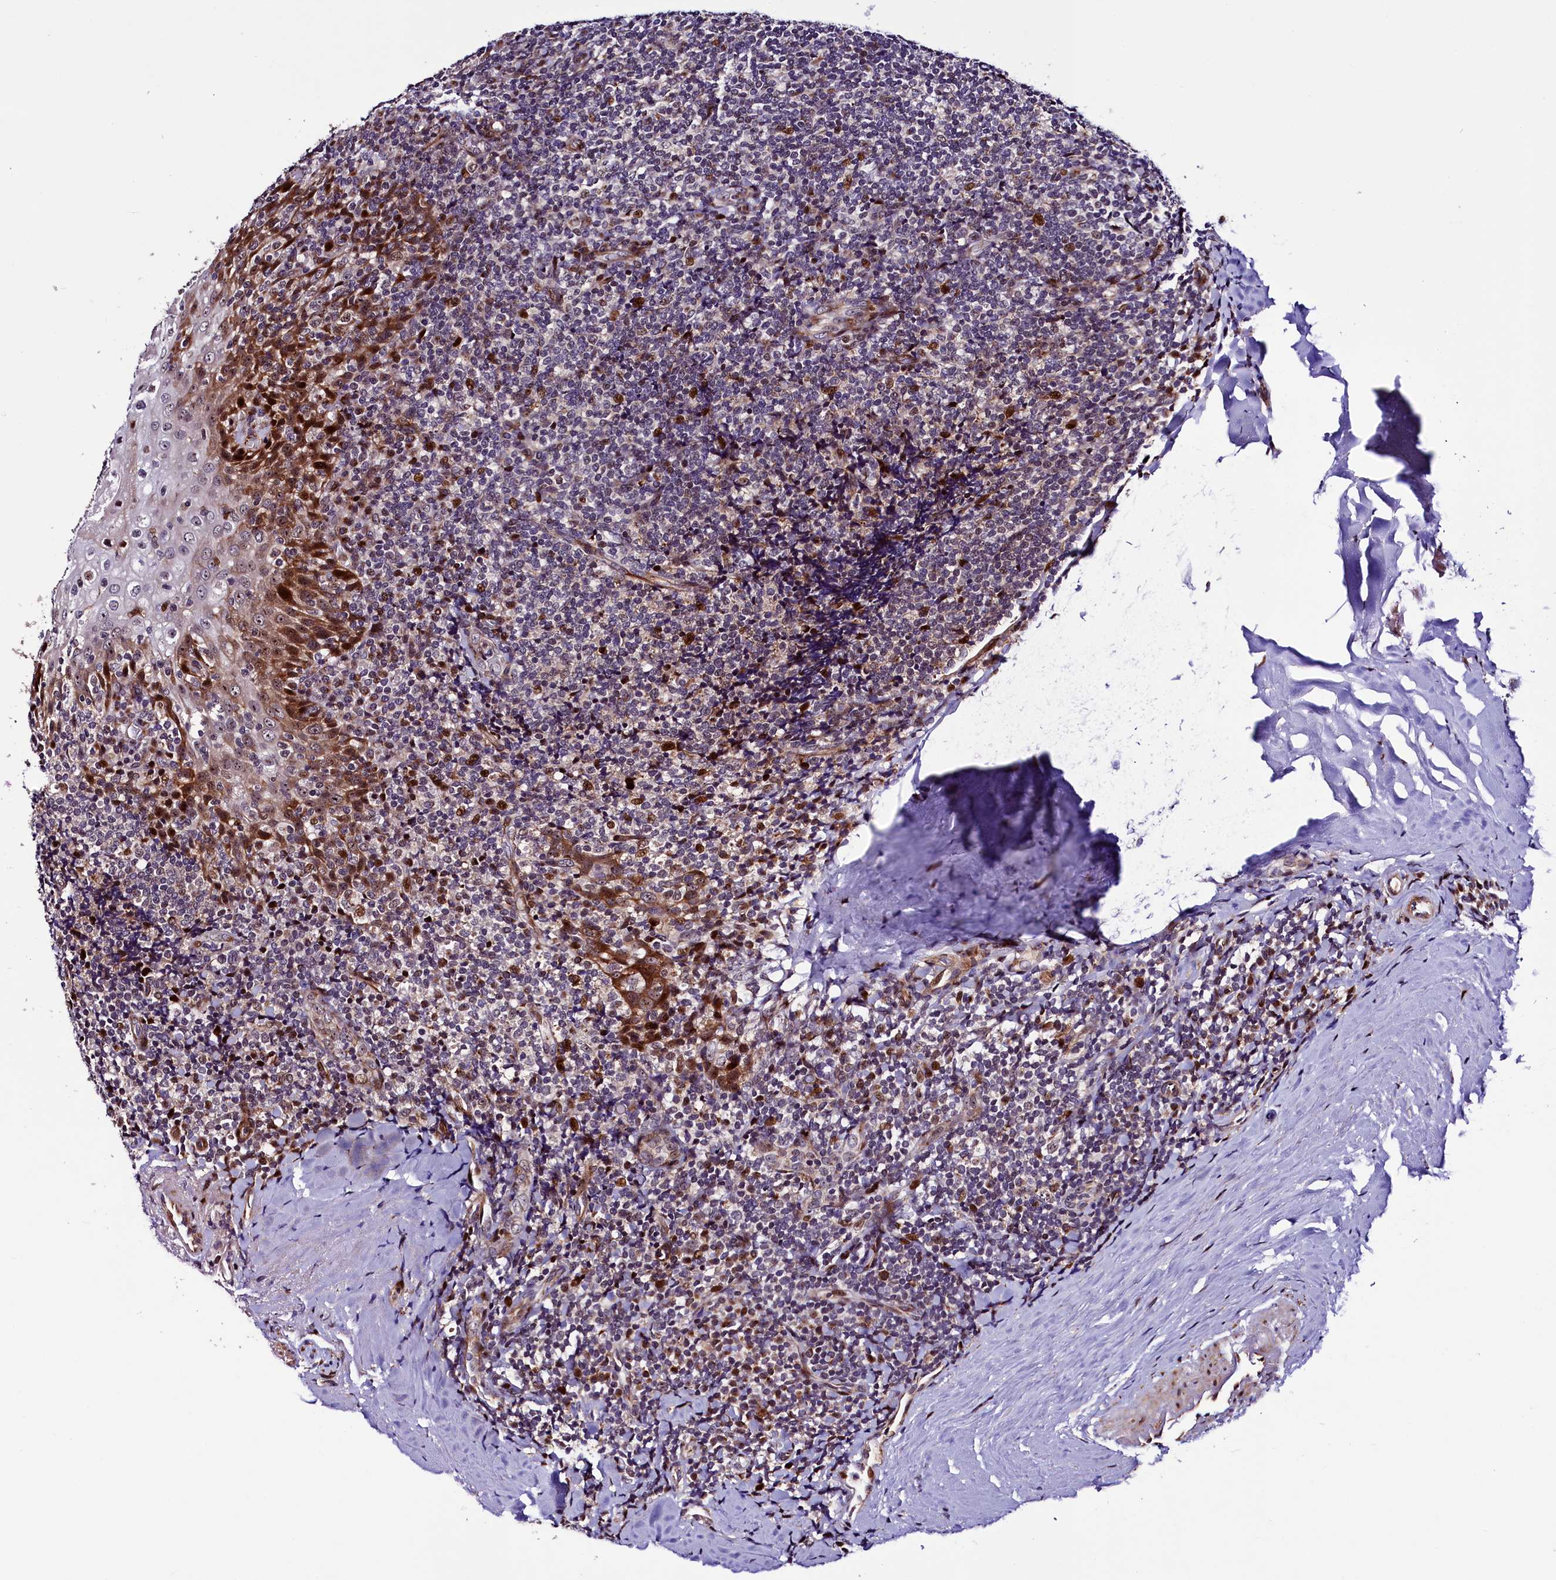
{"staining": {"intensity": "moderate", "quantity": "25%-75%", "location": "nuclear"}, "tissue": "tonsil", "cell_type": "Germinal center cells", "image_type": "normal", "snomed": [{"axis": "morphology", "description": "Normal tissue, NOS"}, {"axis": "topography", "description": "Tonsil"}], "caption": "Immunohistochemistry of unremarkable human tonsil exhibits medium levels of moderate nuclear staining in about 25%-75% of germinal center cells. The protein of interest is stained brown, and the nuclei are stained in blue (DAB IHC with brightfield microscopy, high magnification).", "gene": "TRMT112", "patient": {"sex": "male", "age": 37}}